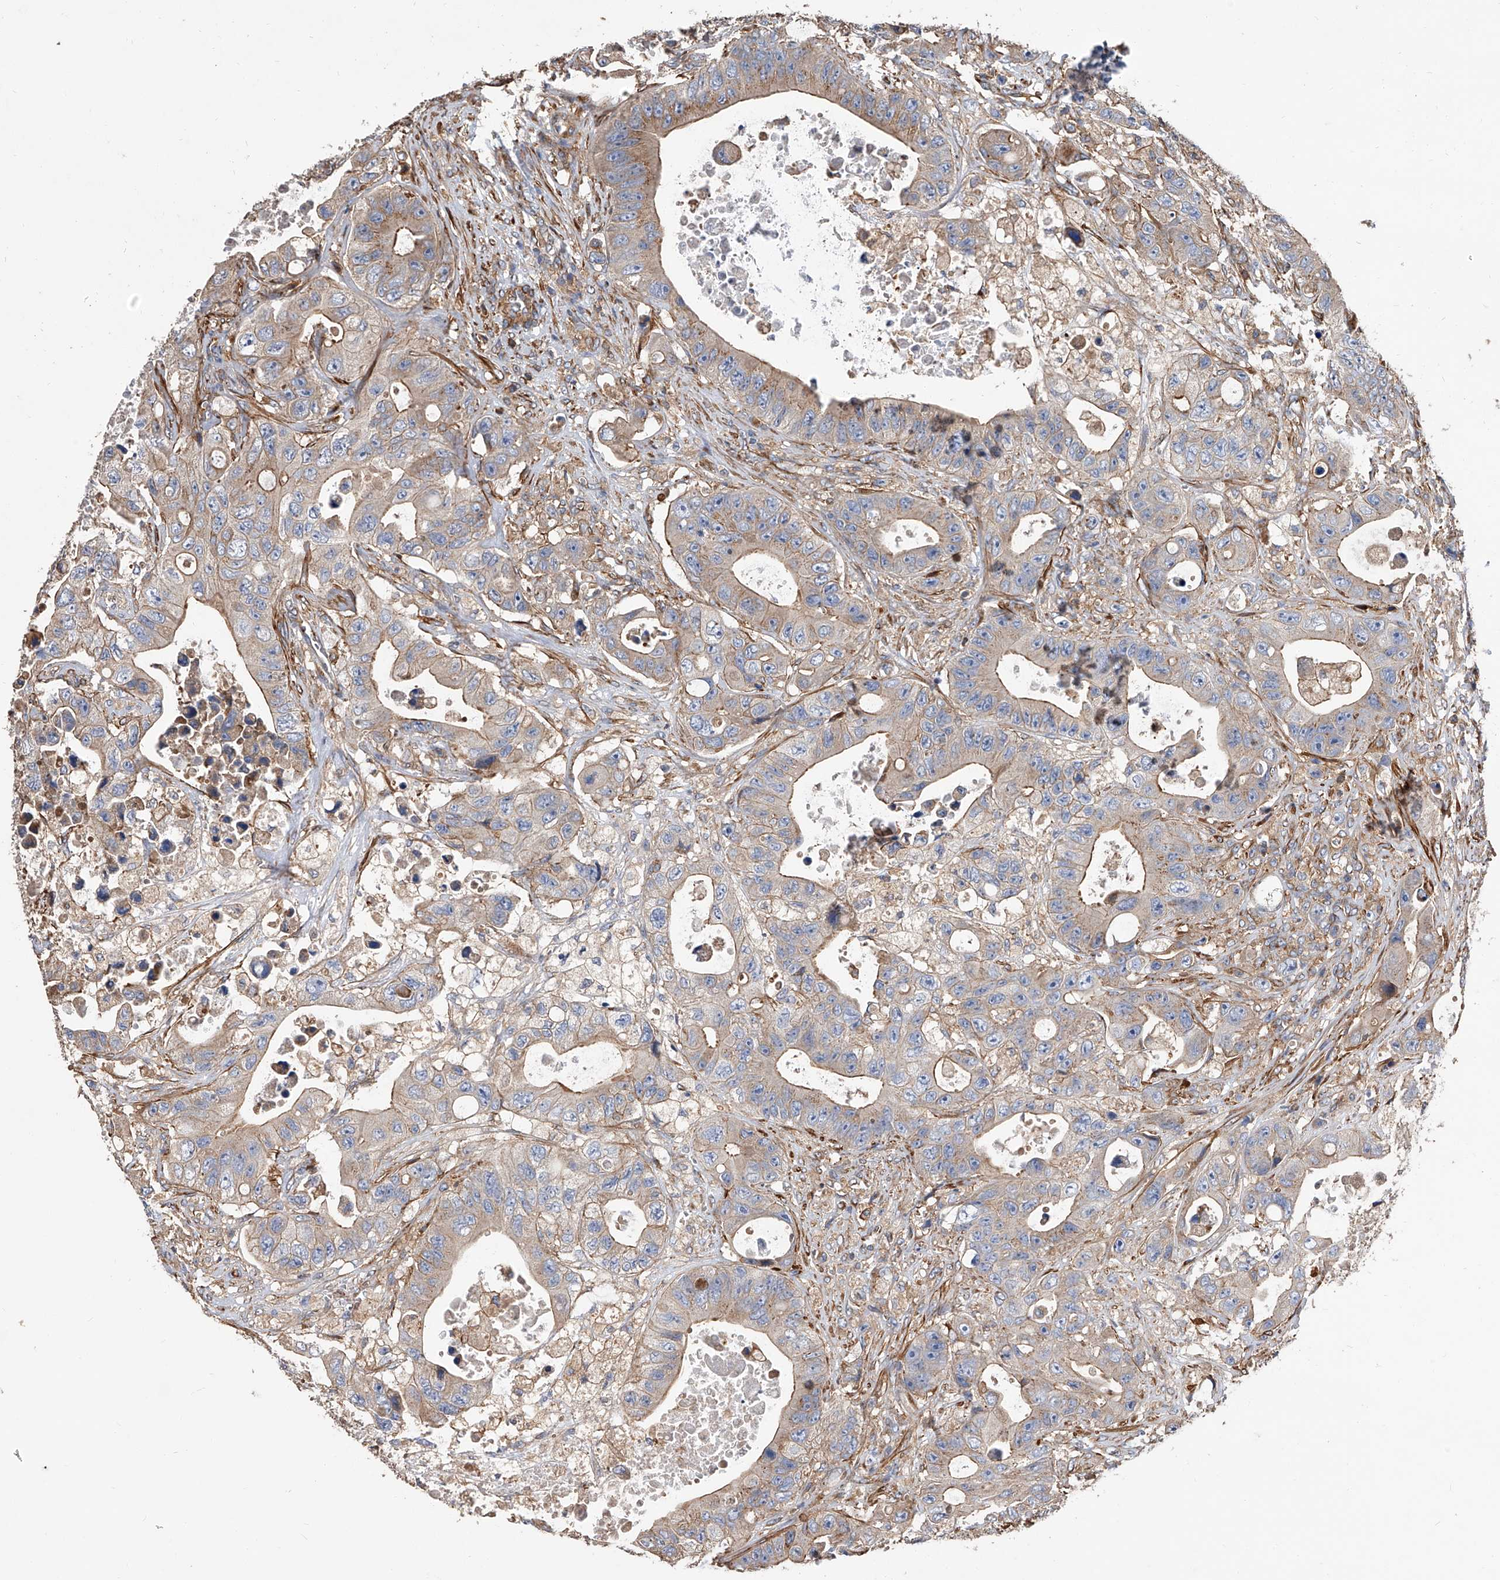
{"staining": {"intensity": "moderate", "quantity": "25%-75%", "location": "cytoplasmic/membranous"}, "tissue": "colorectal cancer", "cell_type": "Tumor cells", "image_type": "cancer", "snomed": [{"axis": "morphology", "description": "Adenocarcinoma, NOS"}, {"axis": "topography", "description": "Colon"}], "caption": "Brown immunohistochemical staining in human colorectal cancer shows moderate cytoplasmic/membranous expression in approximately 25%-75% of tumor cells.", "gene": "PISD", "patient": {"sex": "female", "age": 46}}